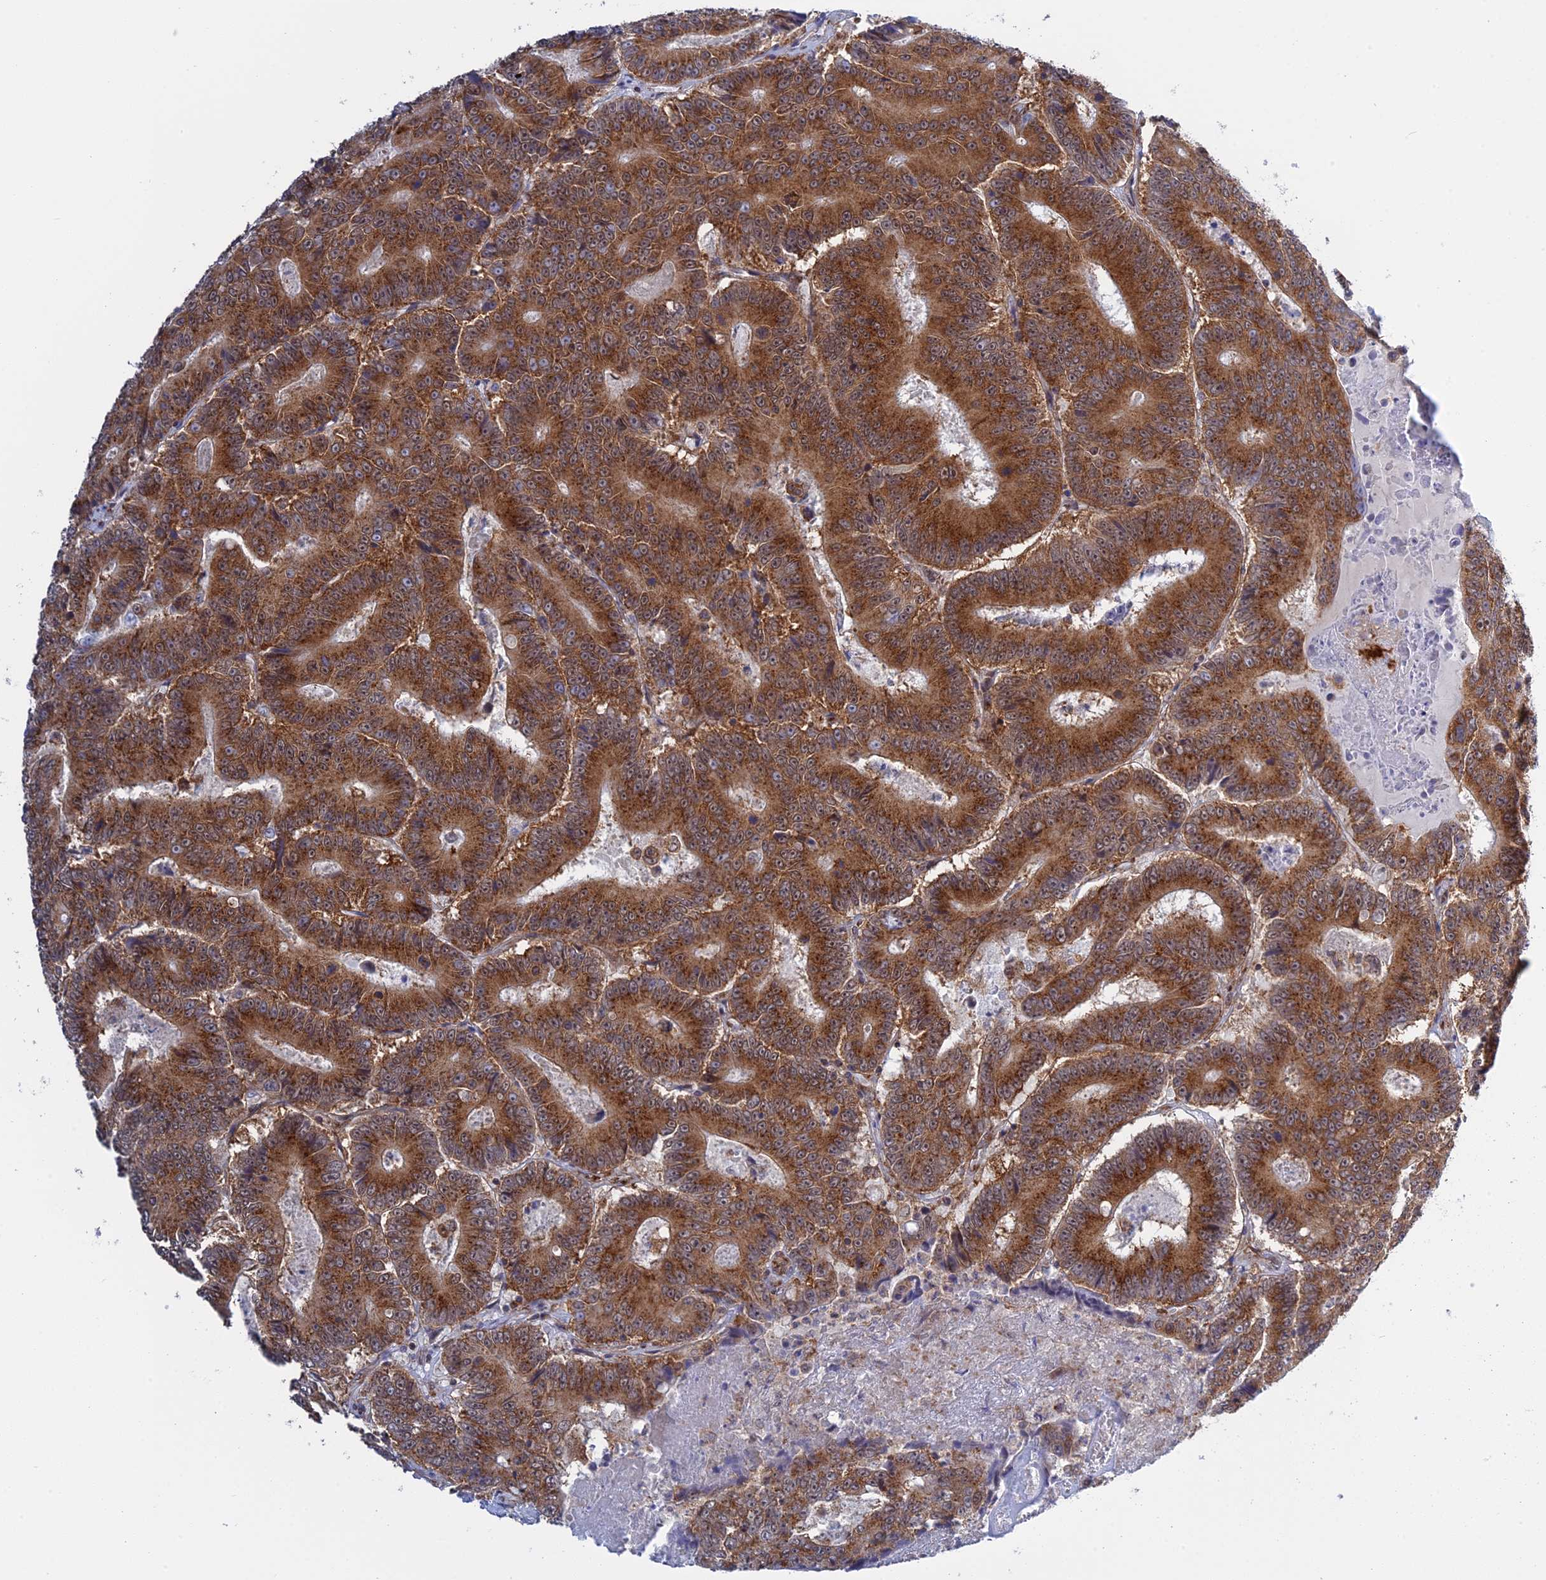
{"staining": {"intensity": "strong", "quantity": ">75%", "location": "cytoplasmic/membranous"}, "tissue": "colorectal cancer", "cell_type": "Tumor cells", "image_type": "cancer", "snomed": [{"axis": "morphology", "description": "Adenocarcinoma, NOS"}, {"axis": "topography", "description": "Colon"}], "caption": "This is an image of IHC staining of adenocarcinoma (colorectal), which shows strong staining in the cytoplasmic/membranous of tumor cells.", "gene": "CLINT1", "patient": {"sex": "male", "age": 83}}